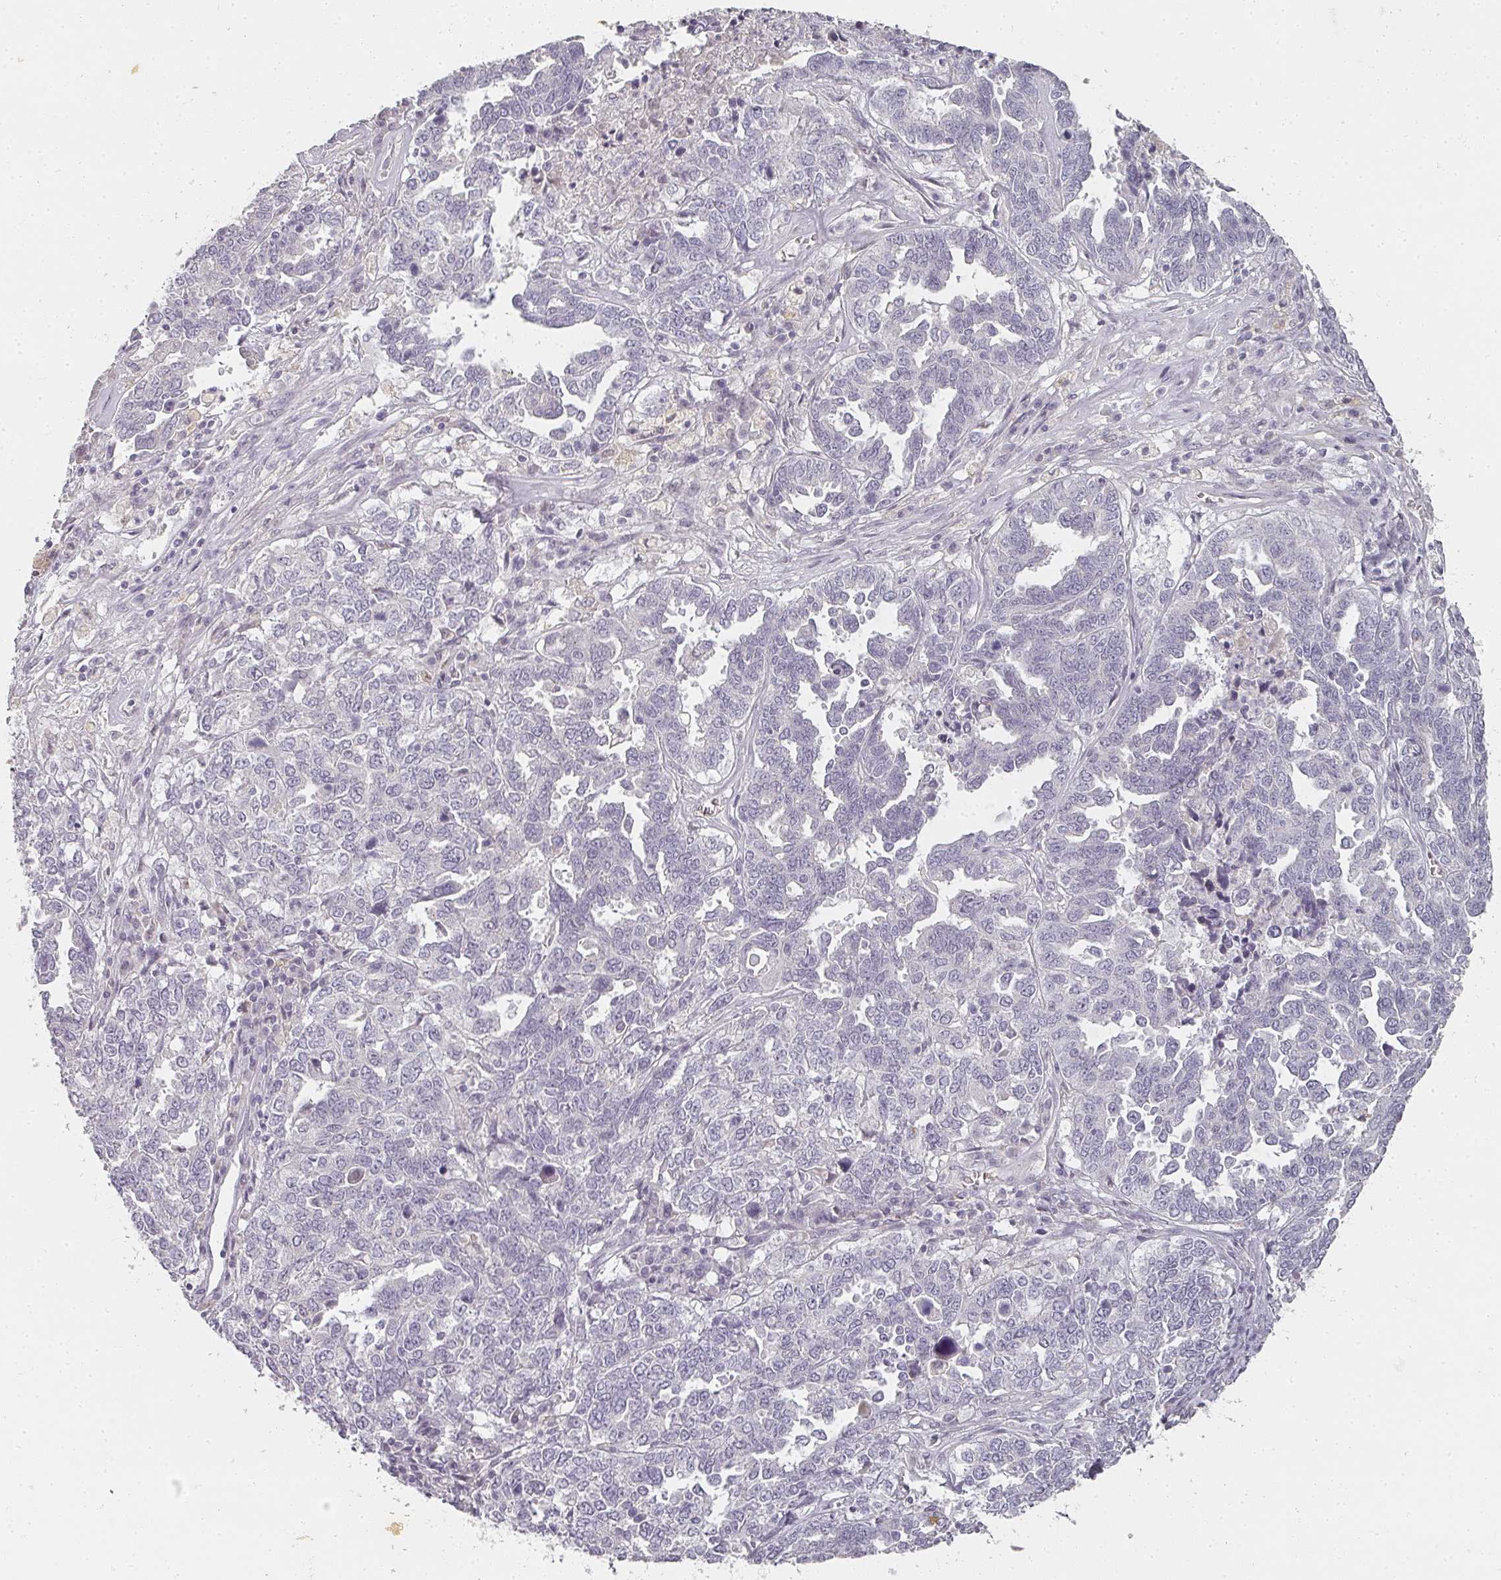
{"staining": {"intensity": "negative", "quantity": "none", "location": "none"}, "tissue": "ovarian cancer", "cell_type": "Tumor cells", "image_type": "cancer", "snomed": [{"axis": "morphology", "description": "Carcinoma, endometroid"}, {"axis": "topography", "description": "Ovary"}], "caption": "Immunohistochemistry photomicrograph of ovarian endometroid carcinoma stained for a protein (brown), which demonstrates no positivity in tumor cells. (Stains: DAB (3,3'-diaminobenzidine) IHC with hematoxylin counter stain, Microscopy: brightfield microscopy at high magnification).", "gene": "SHISA2", "patient": {"sex": "female", "age": 62}}